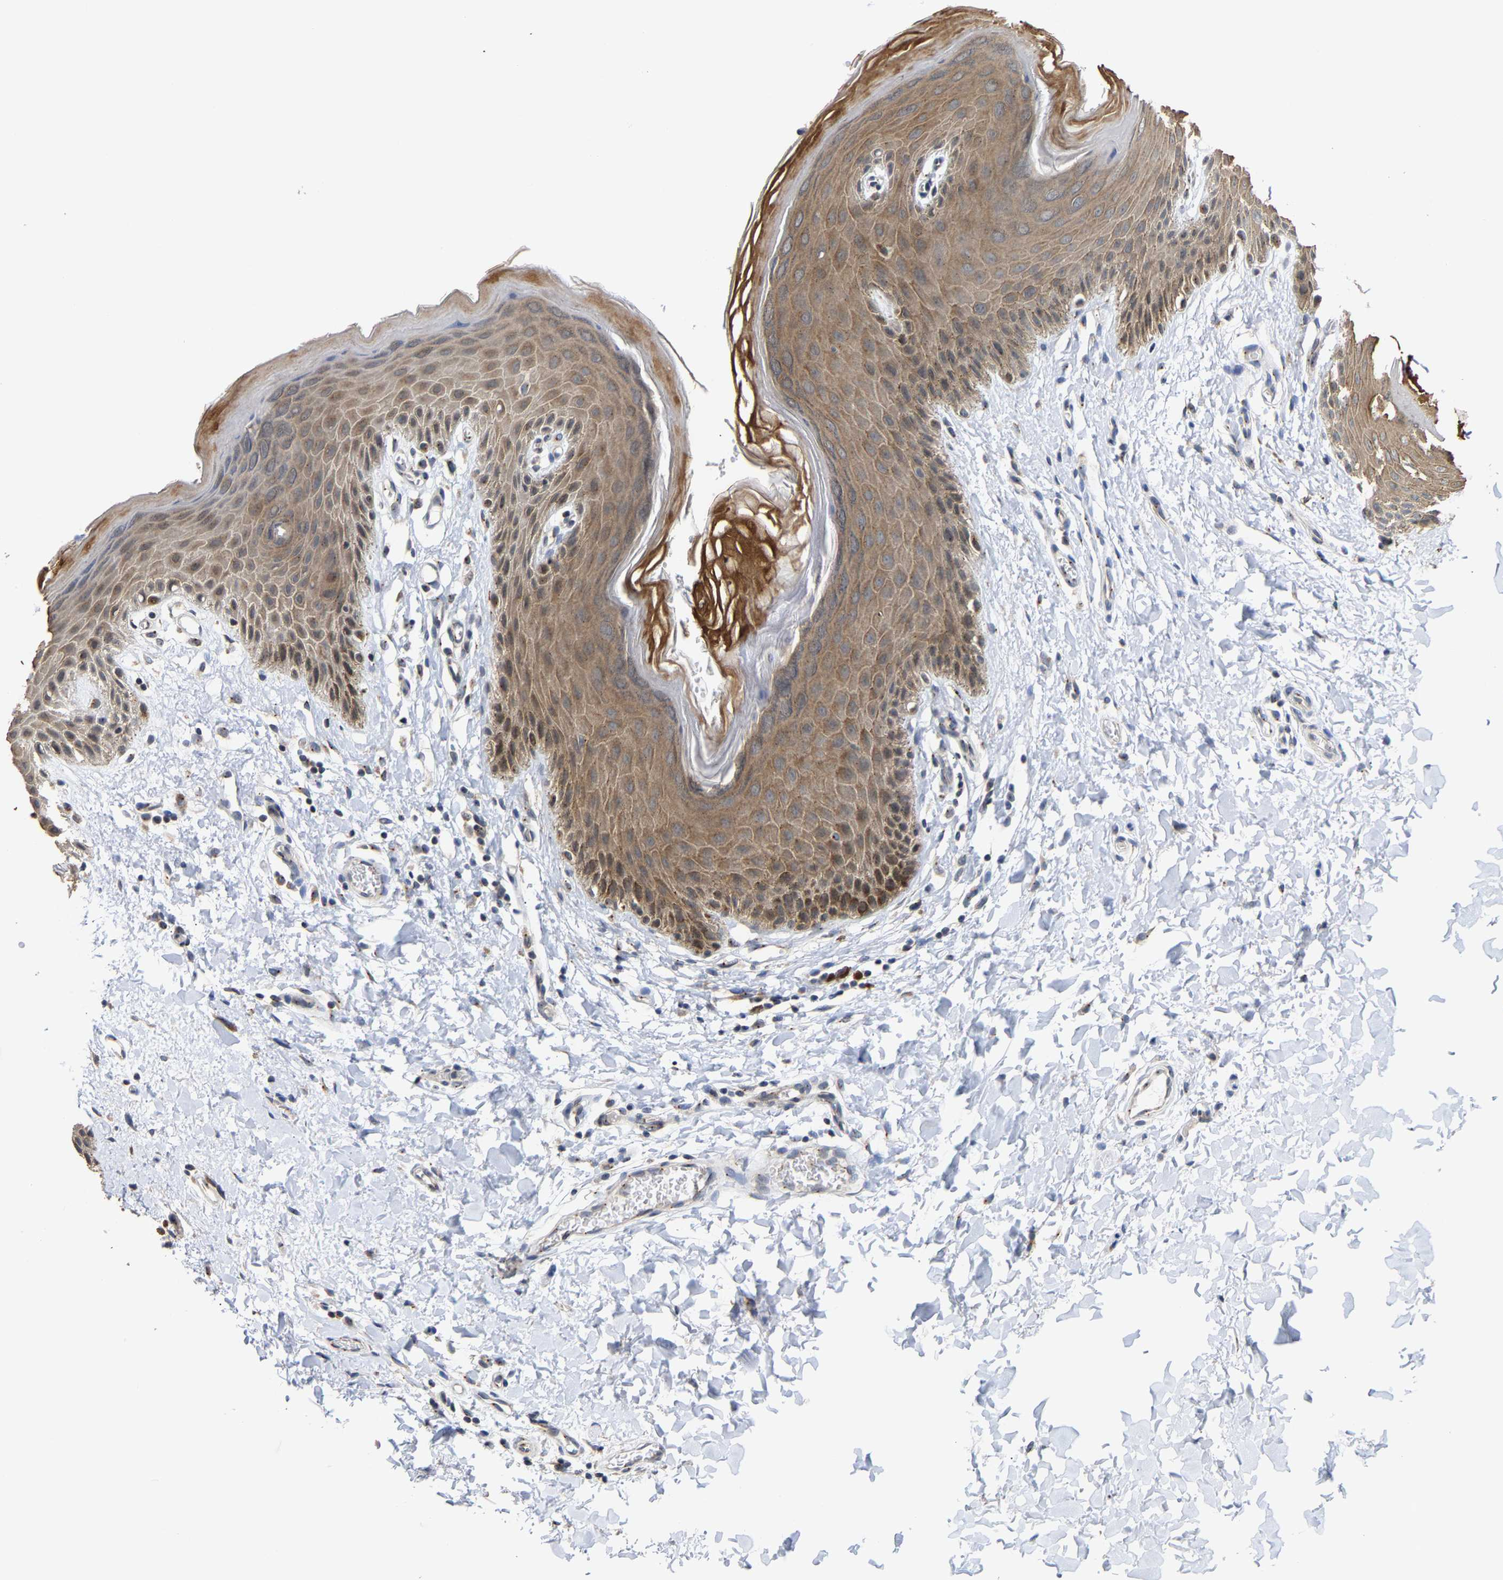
{"staining": {"intensity": "moderate", "quantity": ">75%", "location": "cytoplasmic/membranous"}, "tissue": "skin", "cell_type": "Epidermal cells", "image_type": "normal", "snomed": [{"axis": "morphology", "description": "Normal tissue, NOS"}, {"axis": "topography", "description": "Anal"}], "caption": "Immunohistochemistry (IHC) image of unremarkable skin: human skin stained using IHC reveals medium levels of moderate protein expression localized specifically in the cytoplasmic/membranous of epidermal cells, appearing as a cytoplasmic/membranous brown color.", "gene": "PCNT", "patient": {"sex": "male", "age": 44}}